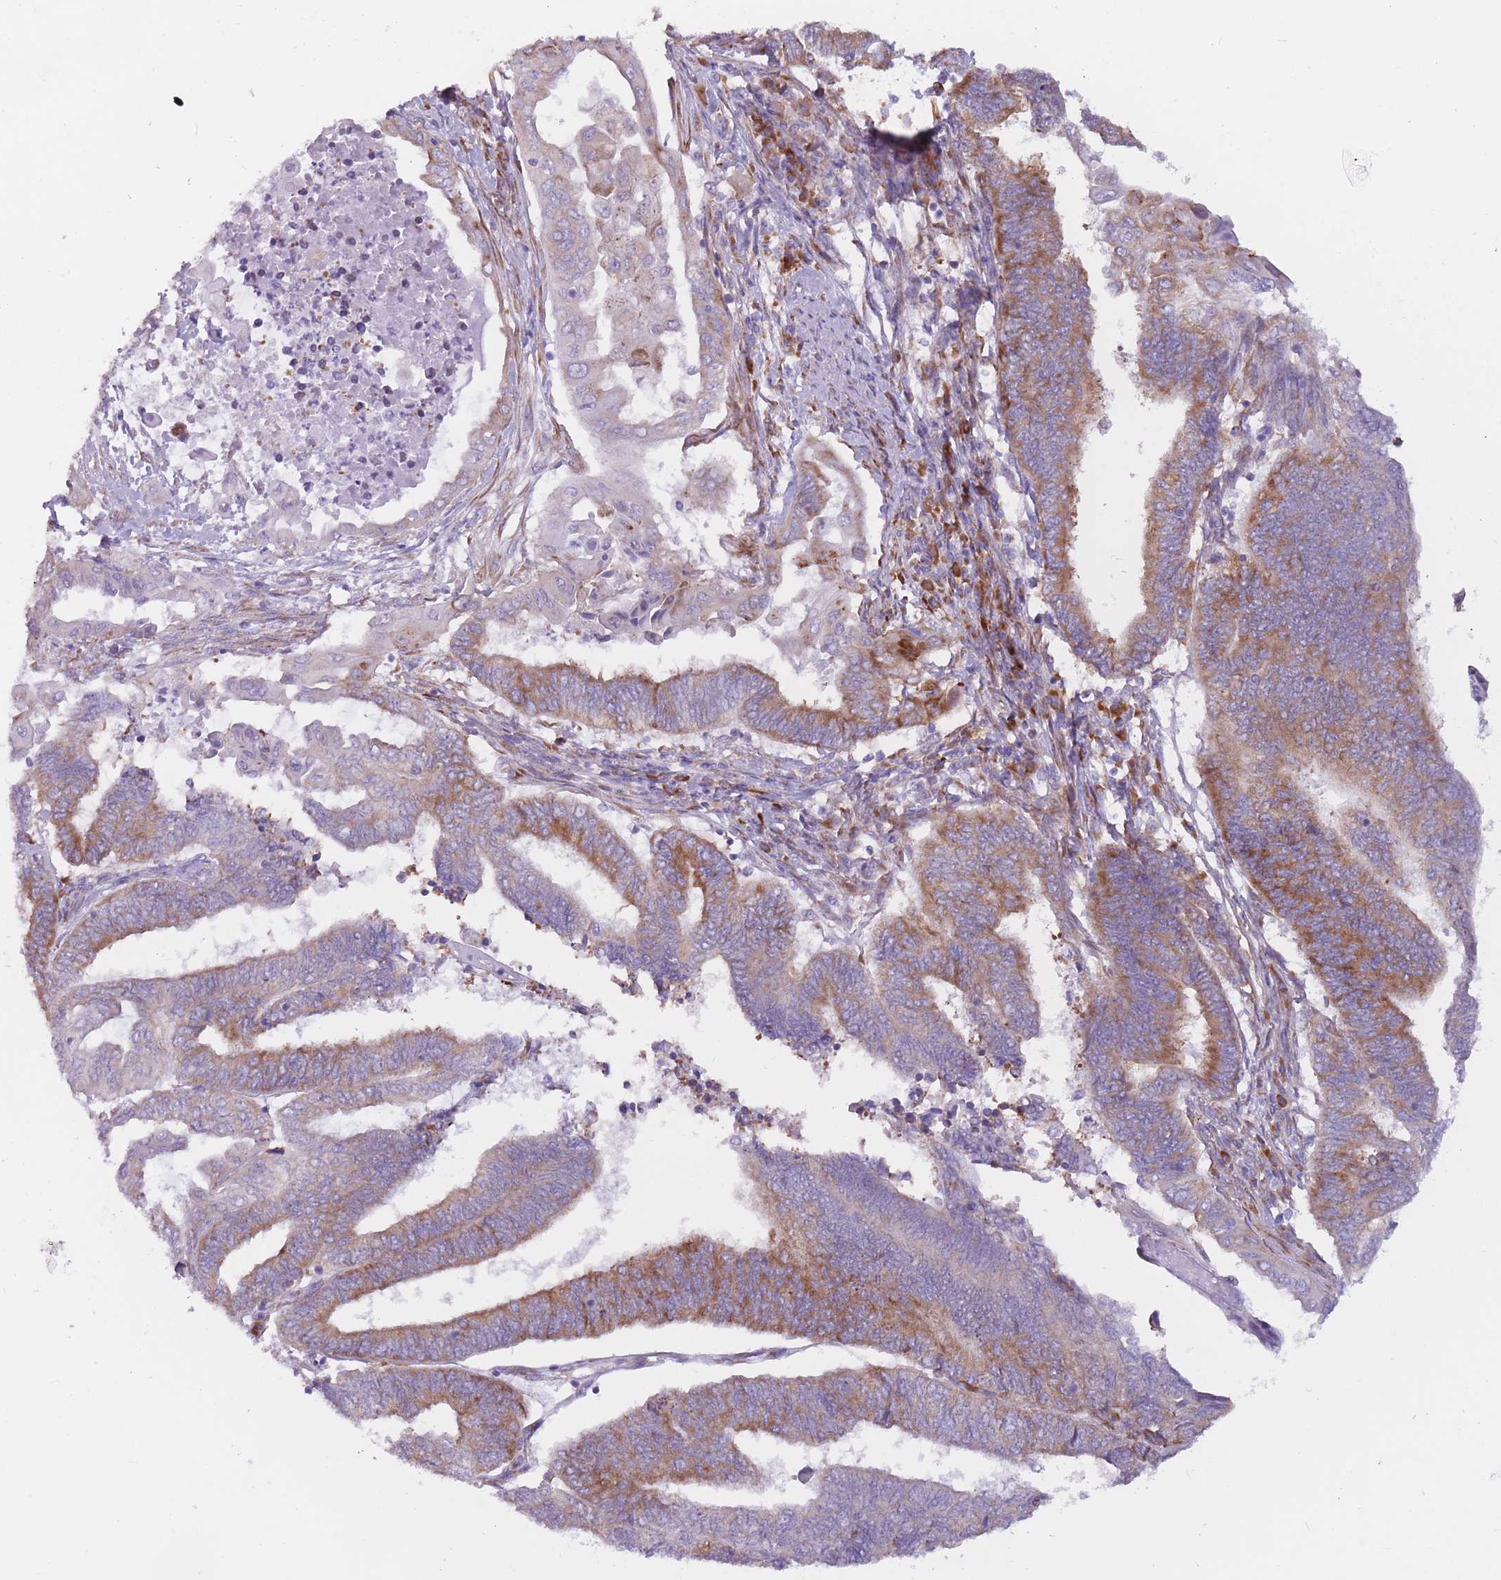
{"staining": {"intensity": "moderate", "quantity": ">75%", "location": "cytoplasmic/membranous"}, "tissue": "endometrial cancer", "cell_type": "Tumor cells", "image_type": "cancer", "snomed": [{"axis": "morphology", "description": "Adenocarcinoma, NOS"}, {"axis": "topography", "description": "Uterus"}, {"axis": "topography", "description": "Endometrium"}], "caption": "Approximately >75% of tumor cells in endometrial cancer show moderate cytoplasmic/membranous protein expression as visualized by brown immunohistochemical staining.", "gene": "RPL18", "patient": {"sex": "female", "age": 70}}